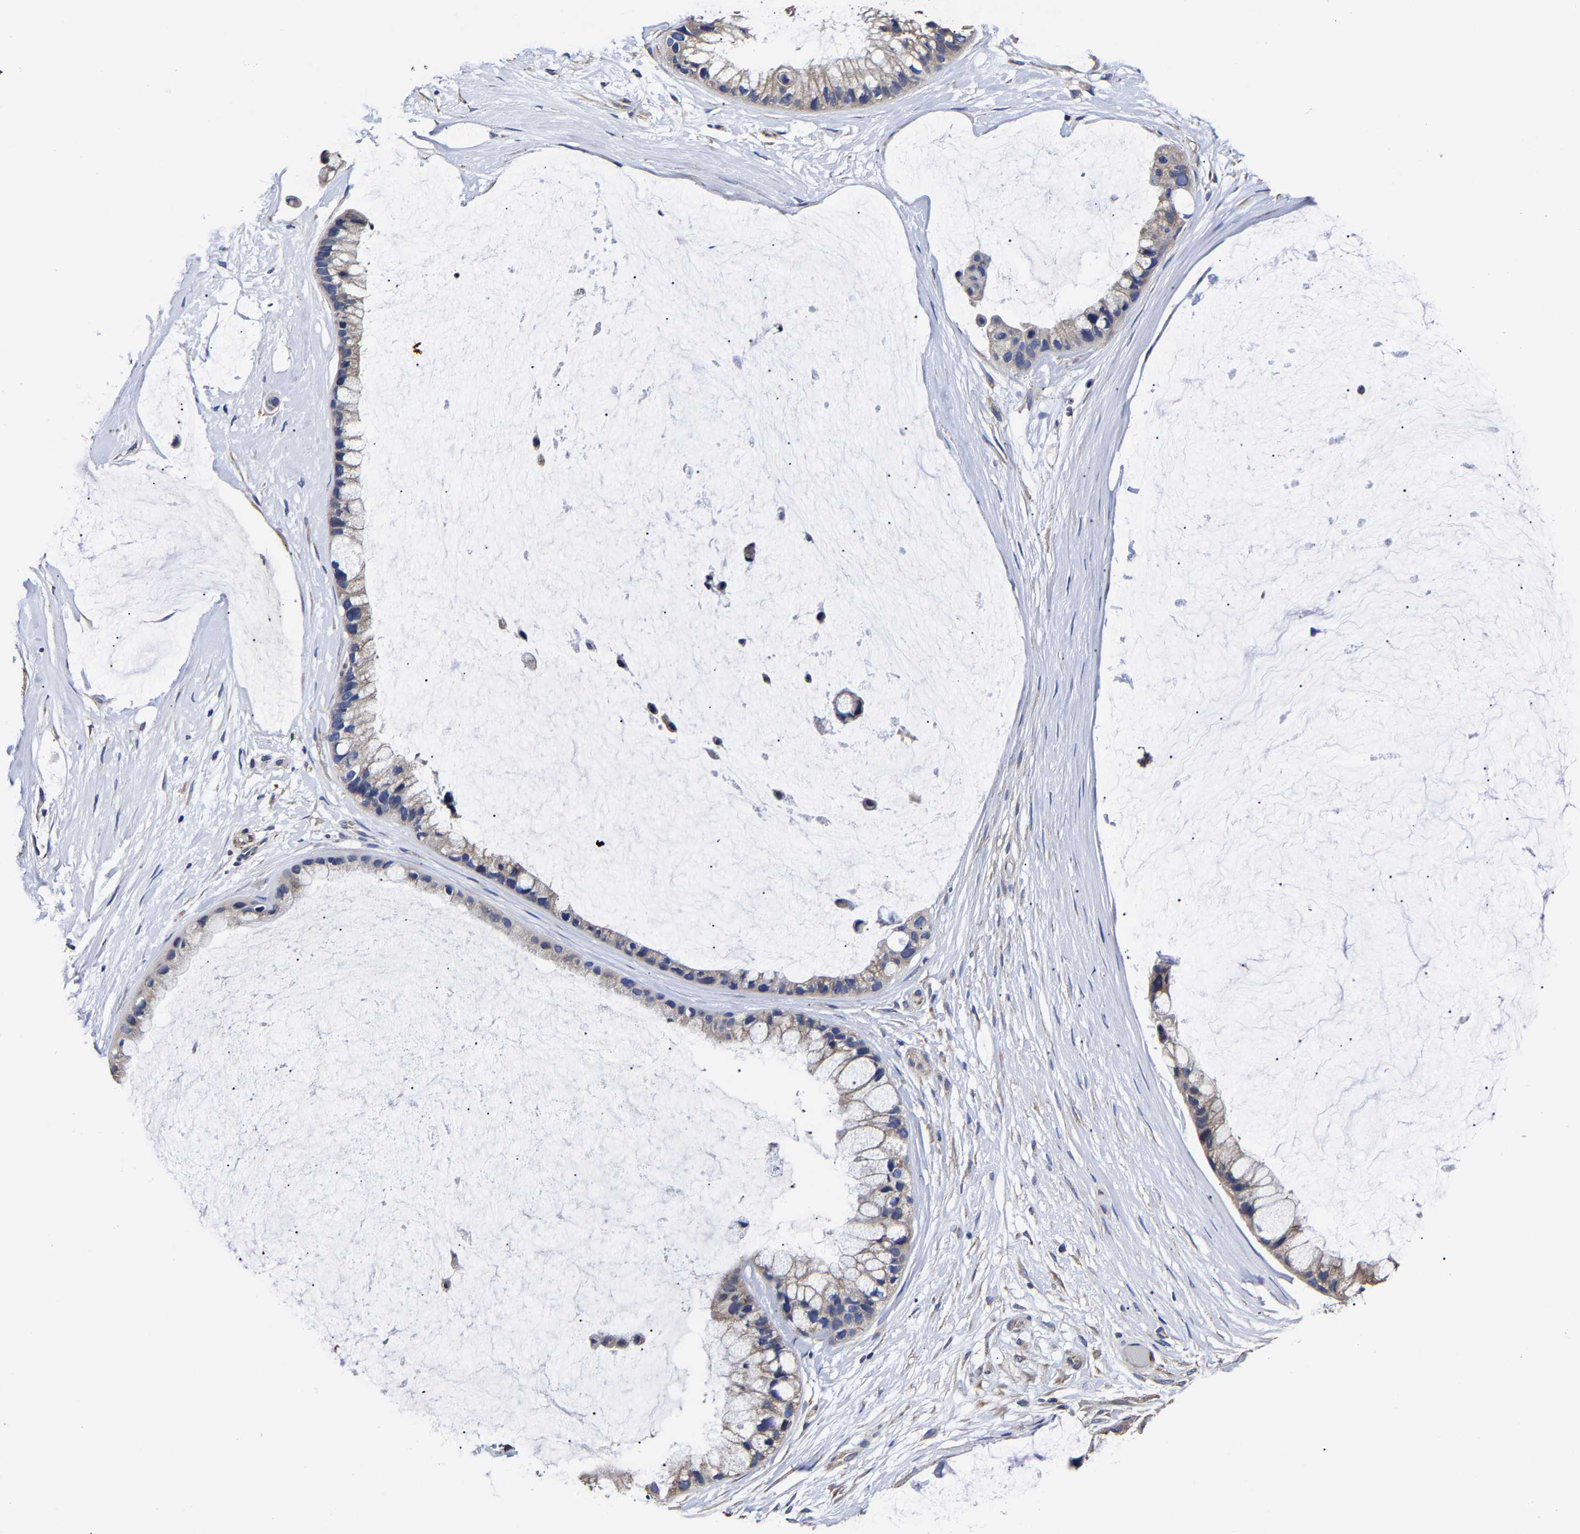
{"staining": {"intensity": "weak", "quantity": "<25%", "location": "cytoplasmic/membranous"}, "tissue": "ovarian cancer", "cell_type": "Tumor cells", "image_type": "cancer", "snomed": [{"axis": "morphology", "description": "Cystadenocarcinoma, mucinous, NOS"}, {"axis": "topography", "description": "Ovary"}], "caption": "Photomicrograph shows no significant protein staining in tumor cells of ovarian cancer.", "gene": "AASS", "patient": {"sex": "female", "age": 39}}